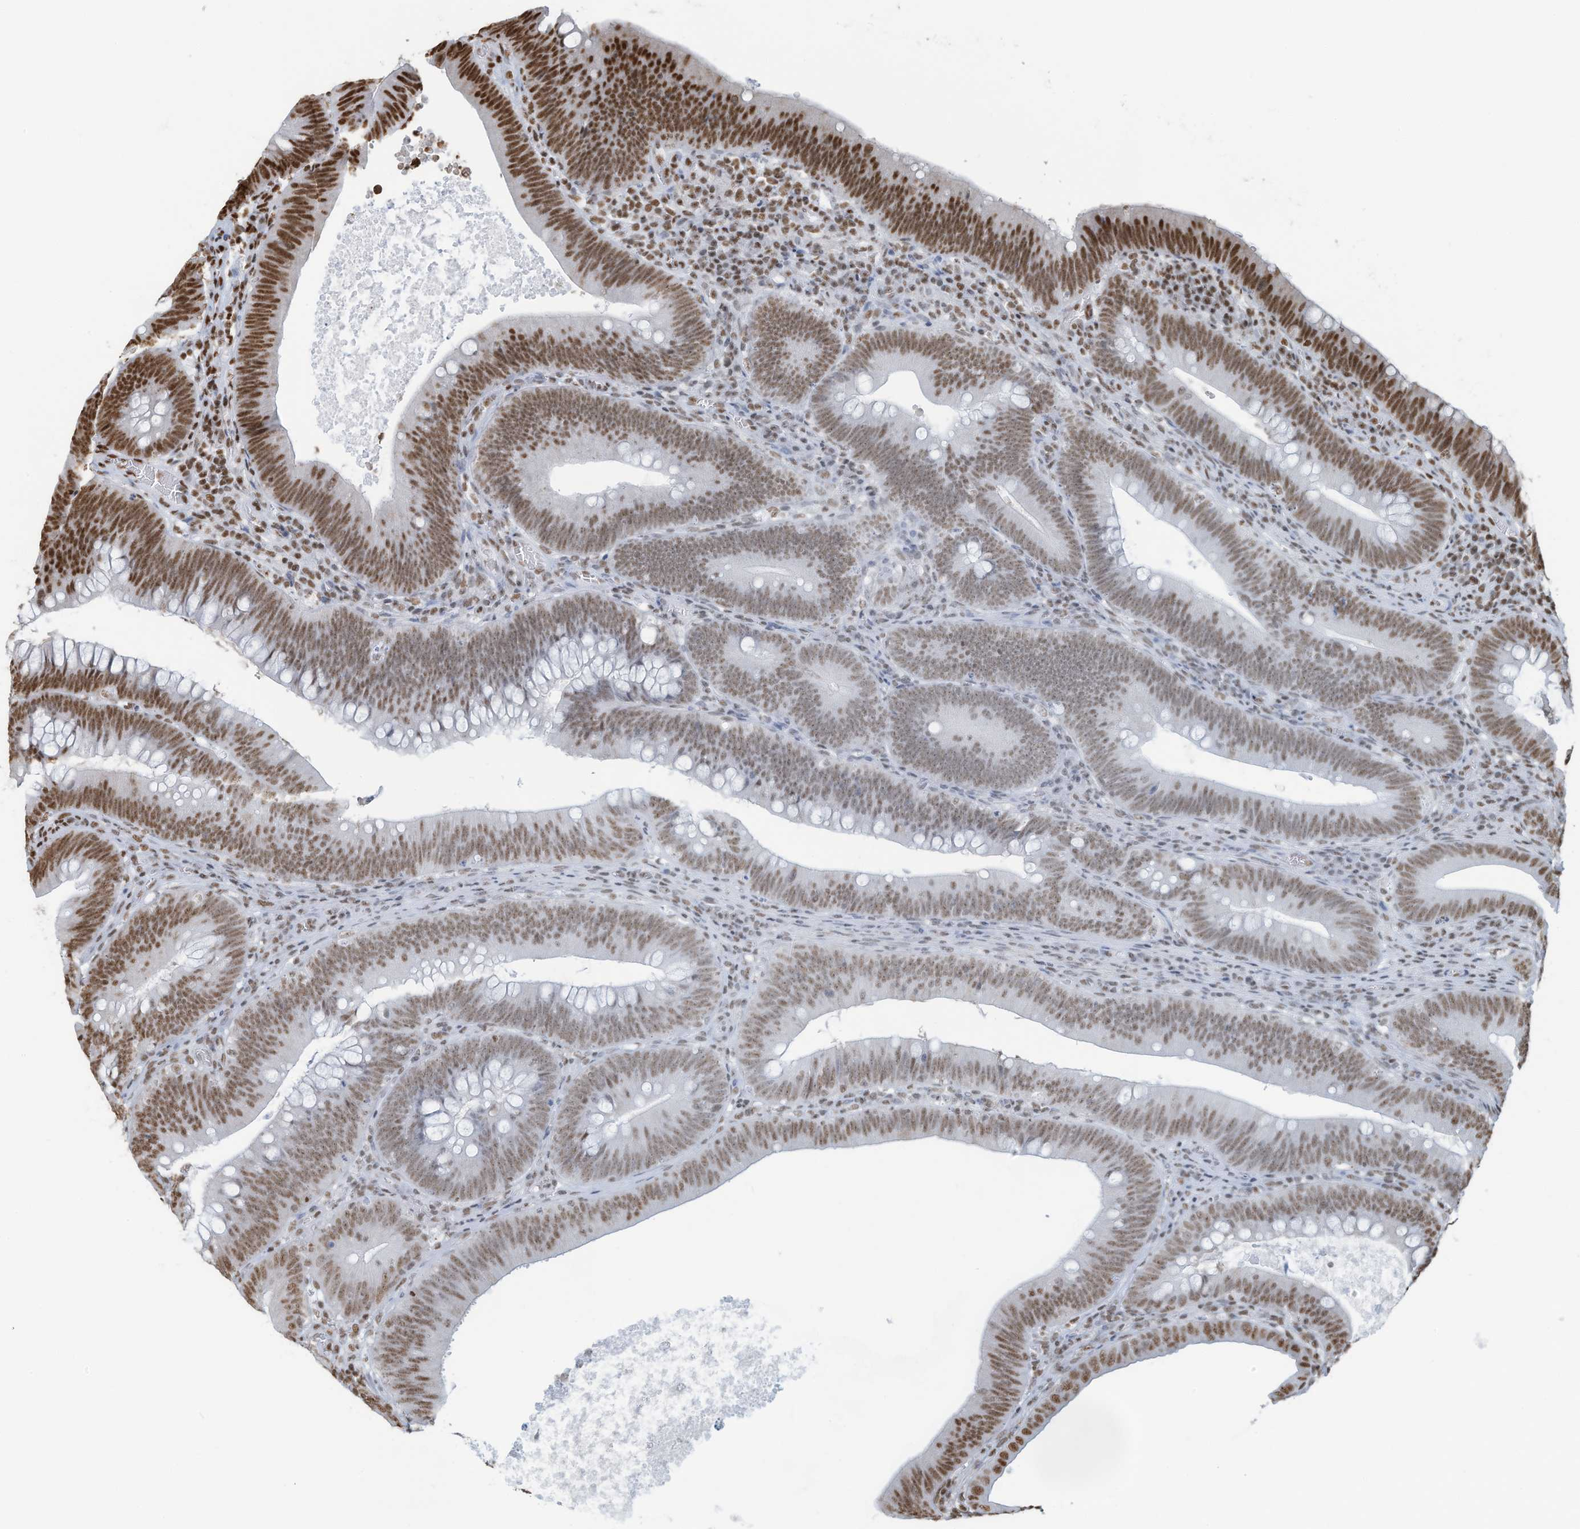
{"staining": {"intensity": "strong", "quantity": "25%-75%", "location": "nuclear"}, "tissue": "colorectal cancer", "cell_type": "Tumor cells", "image_type": "cancer", "snomed": [{"axis": "morphology", "description": "Normal tissue, NOS"}, {"axis": "topography", "description": "Colon"}], "caption": "The image demonstrates staining of colorectal cancer, revealing strong nuclear protein staining (brown color) within tumor cells.", "gene": "SARNP", "patient": {"sex": "female", "age": 82}}